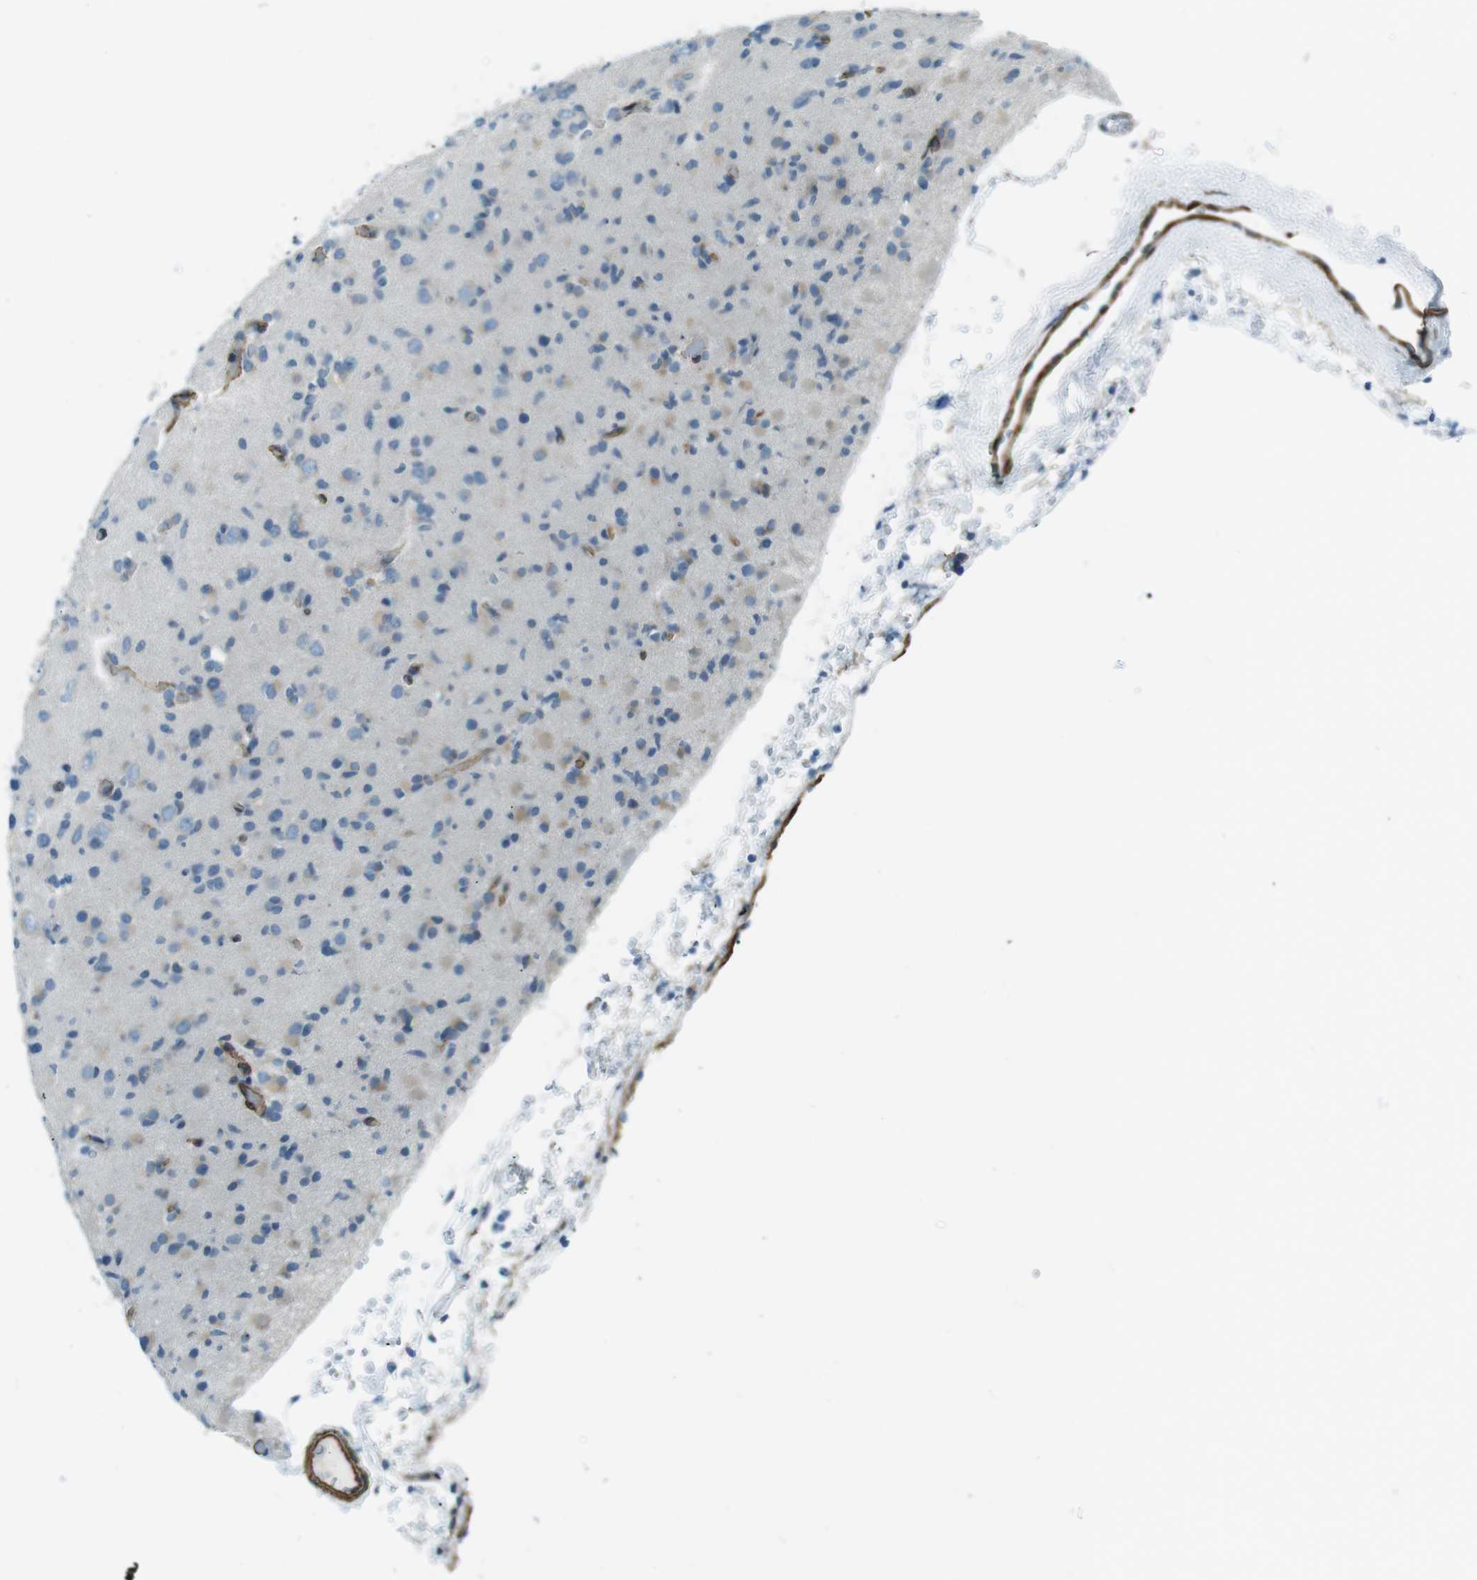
{"staining": {"intensity": "negative", "quantity": "none", "location": "none"}, "tissue": "glioma", "cell_type": "Tumor cells", "image_type": "cancer", "snomed": [{"axis": "morphology", "description": "Glioma, malignant, Low grade"}, {"axis": "topography", "description": "Brain"}], "caption": "Immunohistochemical staining of glioma shows no significant expression in tumor cells. Brightfield microscopy of immunohistochemistry stained with DAB (brown) and hematoxylin (blue), captured at high magnification.", "gene": "ODR4", "patient": {"sex": "female", "age": 22}}